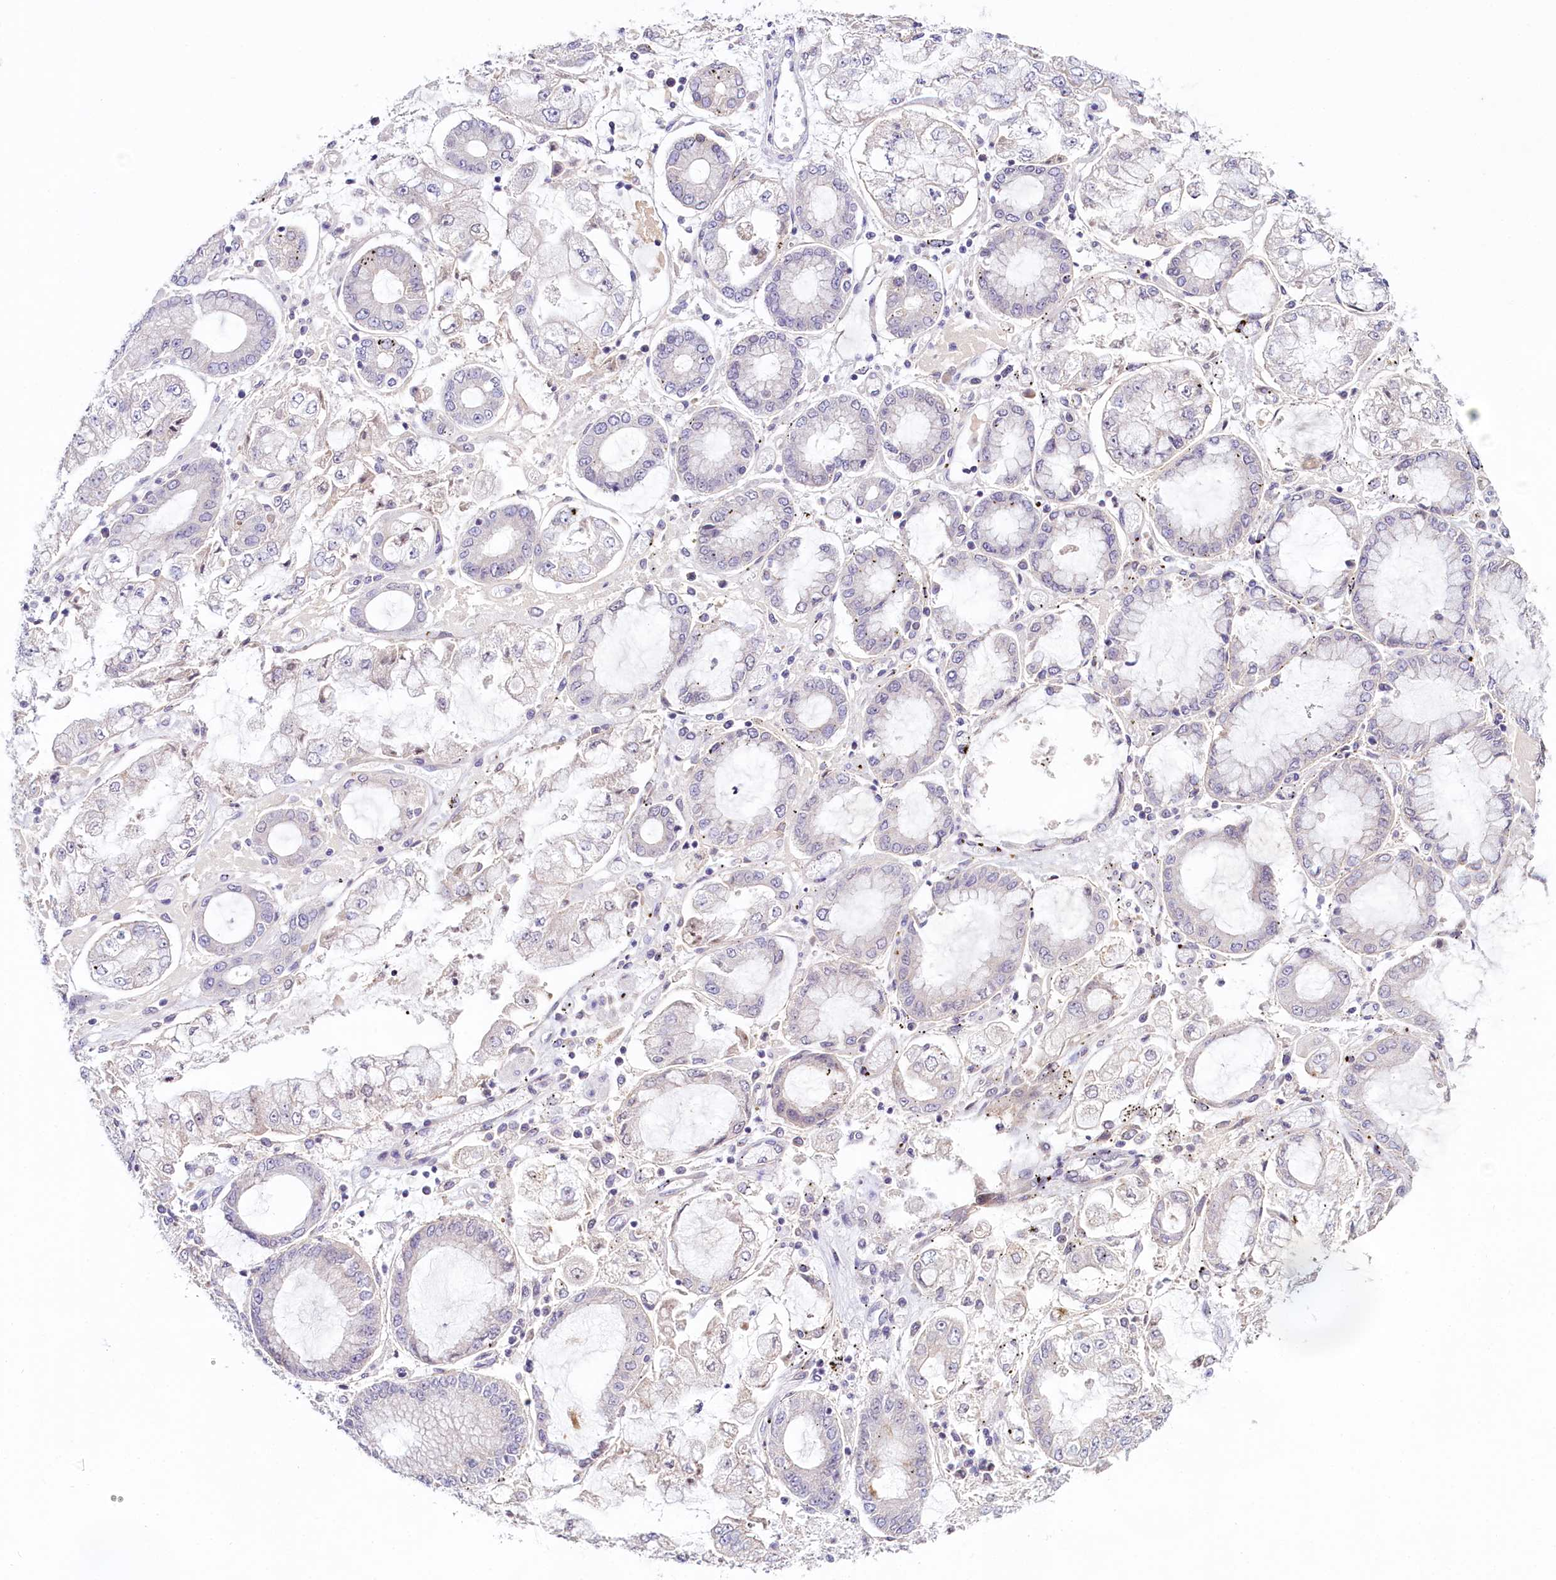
{"staining": {"intensity": "negative", "quantity": "none", "location": "none"}, "tissue": "stomach cancer", "cell_type": "Tumor cells", "image_type": "cancer", "snomed": [{"axis": "morphology", "description": "Adenocarcinoma, NOS"}, {"axis": "topography", "description": "Stomach"}], "caption": "Protein analysis of stomach adenocarcinoma reveals no significant positivity in tumor cells.", "gene": "PDE6D", "patient": {"sex": "male", "age": 76}}